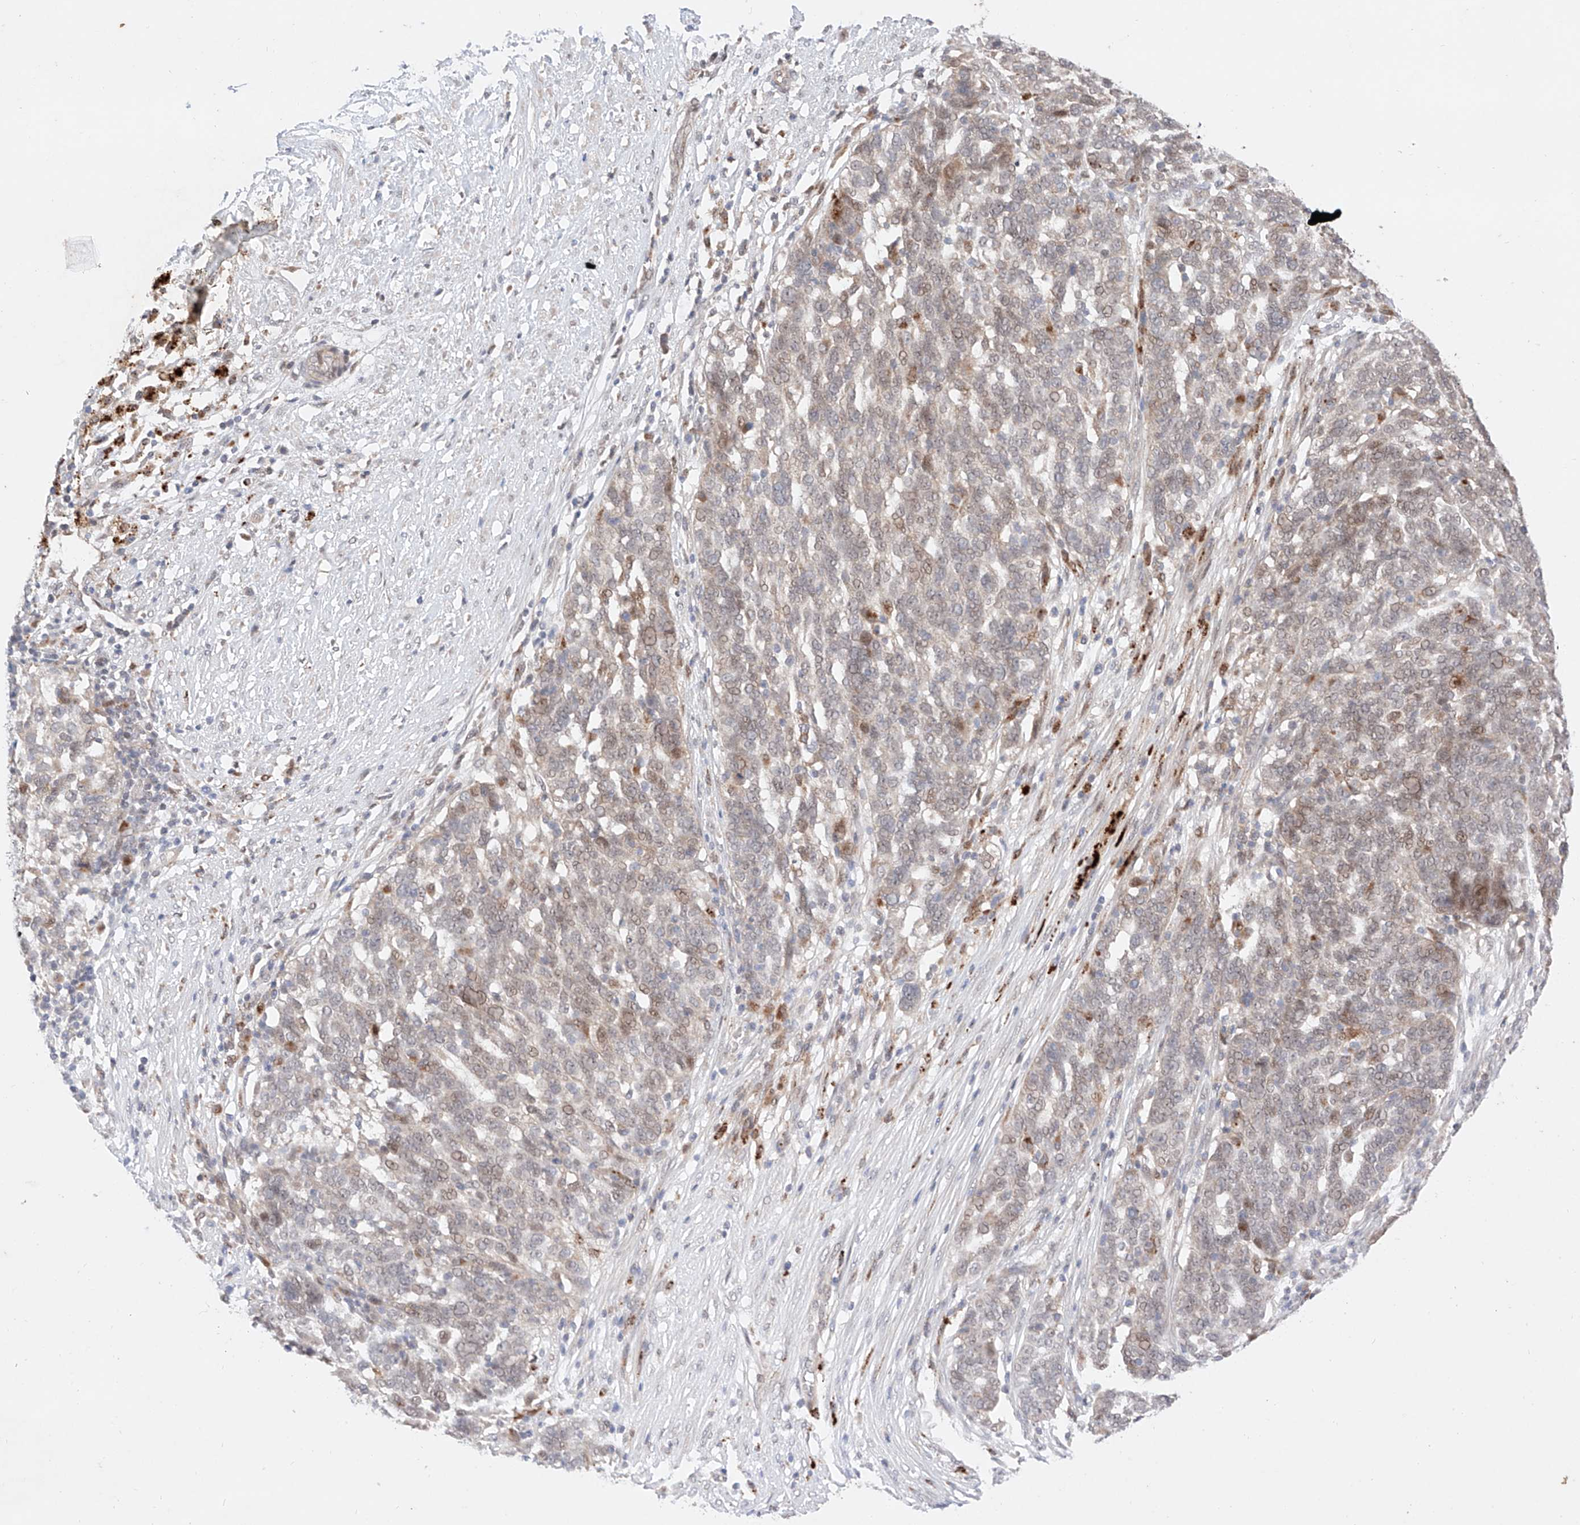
{"staining": {"intensity": "weak", "quantity": "<25%", "location": "nuclear"}, "tissue": "ovarian cancer", "cell_type": "Tumor cells", "image_type": "cancer", "snomed": [{"axis": "morphology", "description": "Cystadenocarcinoma, serous, NOS"}, {"axis": "topography", "description": "Ovary"}], "caption": "High power microscopy image of an immunohistochemistry image of ovarian serous cystadenocarcinoma, revealing no significant staining in tumor cells.", "gene": "GCNT1", "patient": {"sex": "female", "age": 59}}